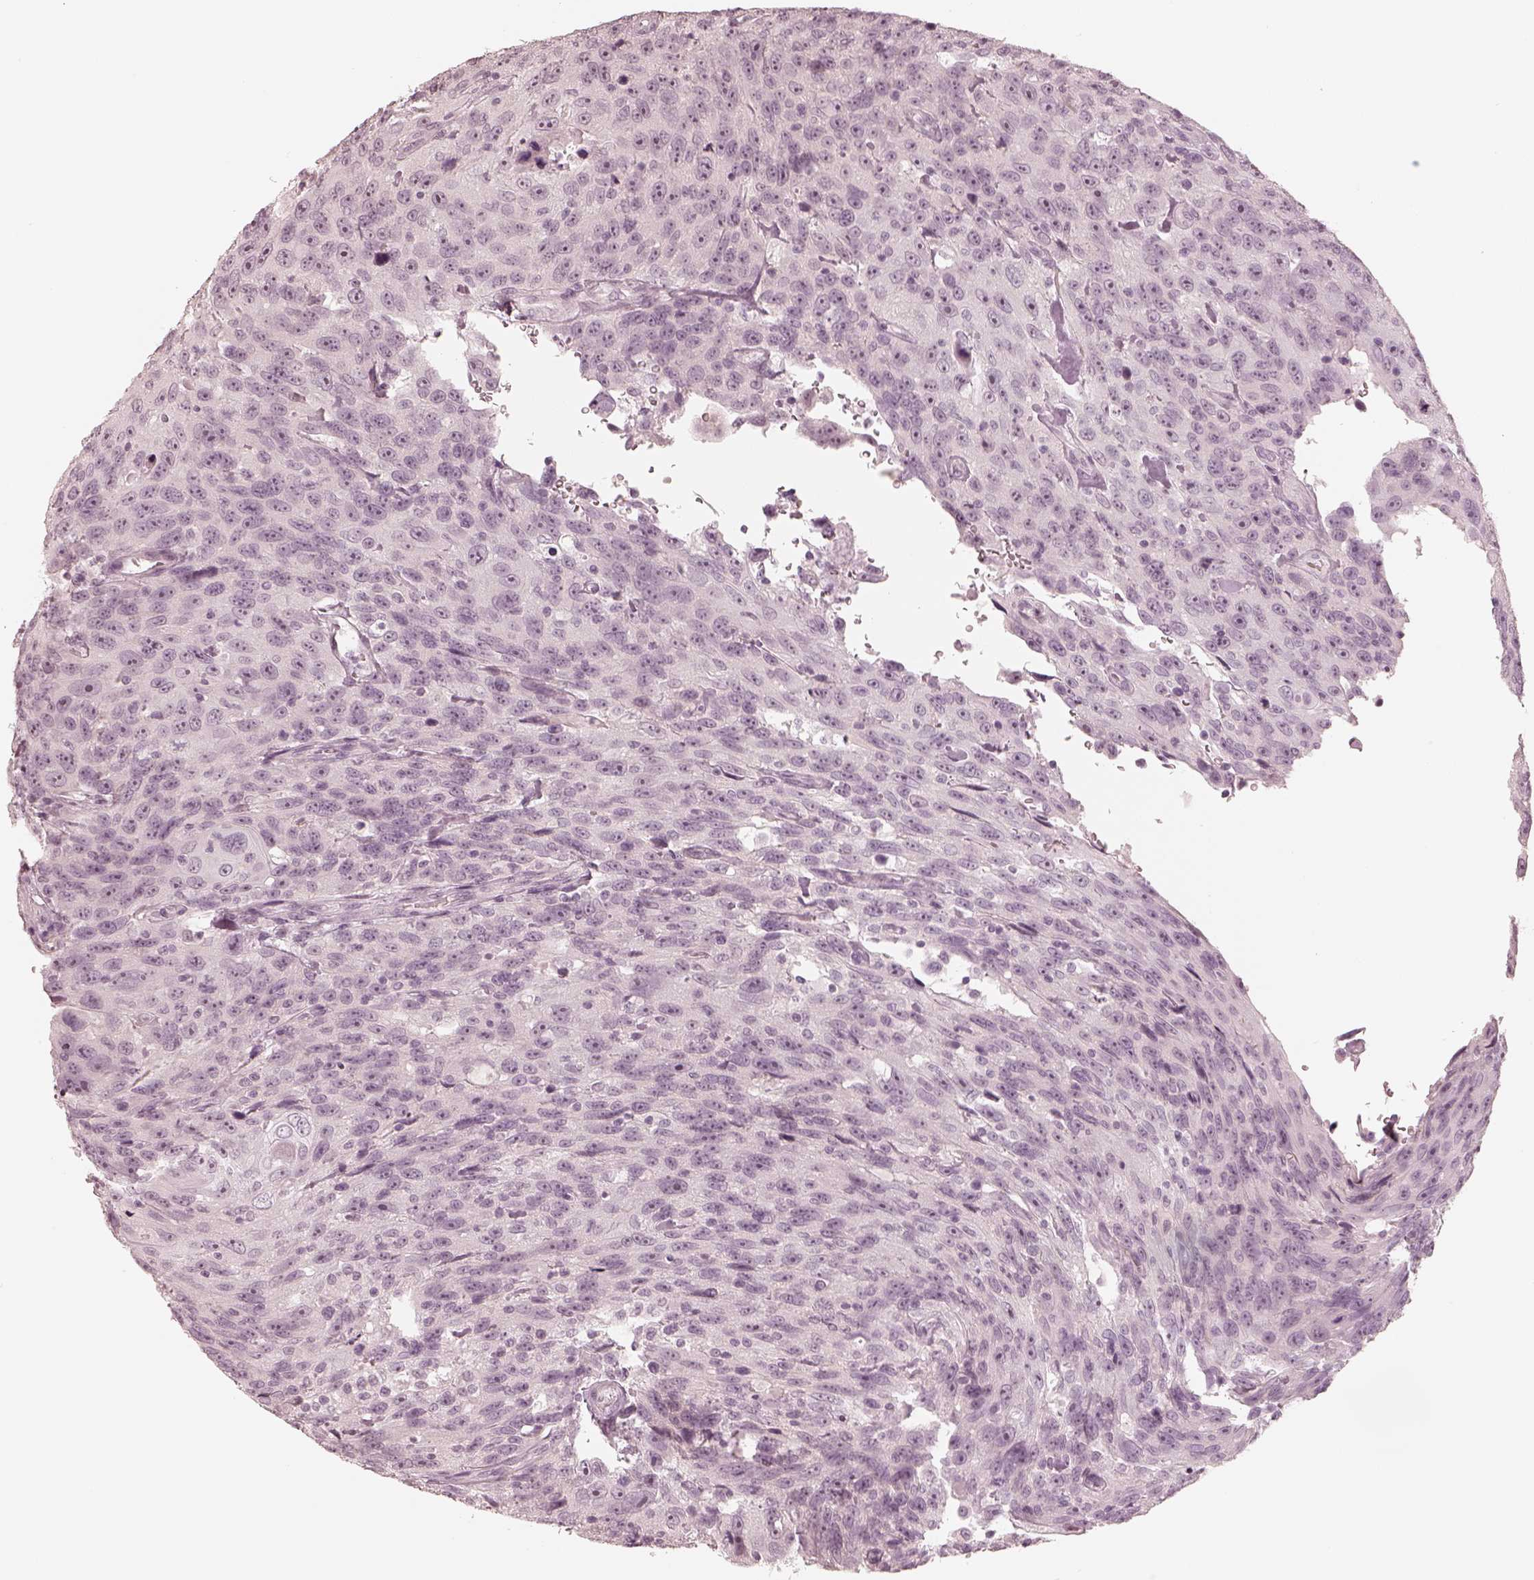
{"staining": {"intensity": "negative", "quantity": "none", "location": "none"}, "tissue": "urothelial cancer", "cell_type": "Tumor cells", "image_type": "cancer", "snomed": [{"axis": "morphology", "description": "Urothelial carcinoma, NOS"}, {"axis": "morphology", "description": "Urothelial carcinoma, High grade"}, {"axis": "topography", "description": "Urinary bladder"}], "caption": "Immunohistochemical staining of human urothelial cancer exhibits no significant positivity in tumor cells.", "gene": "CALR3", "patient": {"sex": "female", "age": 73}}